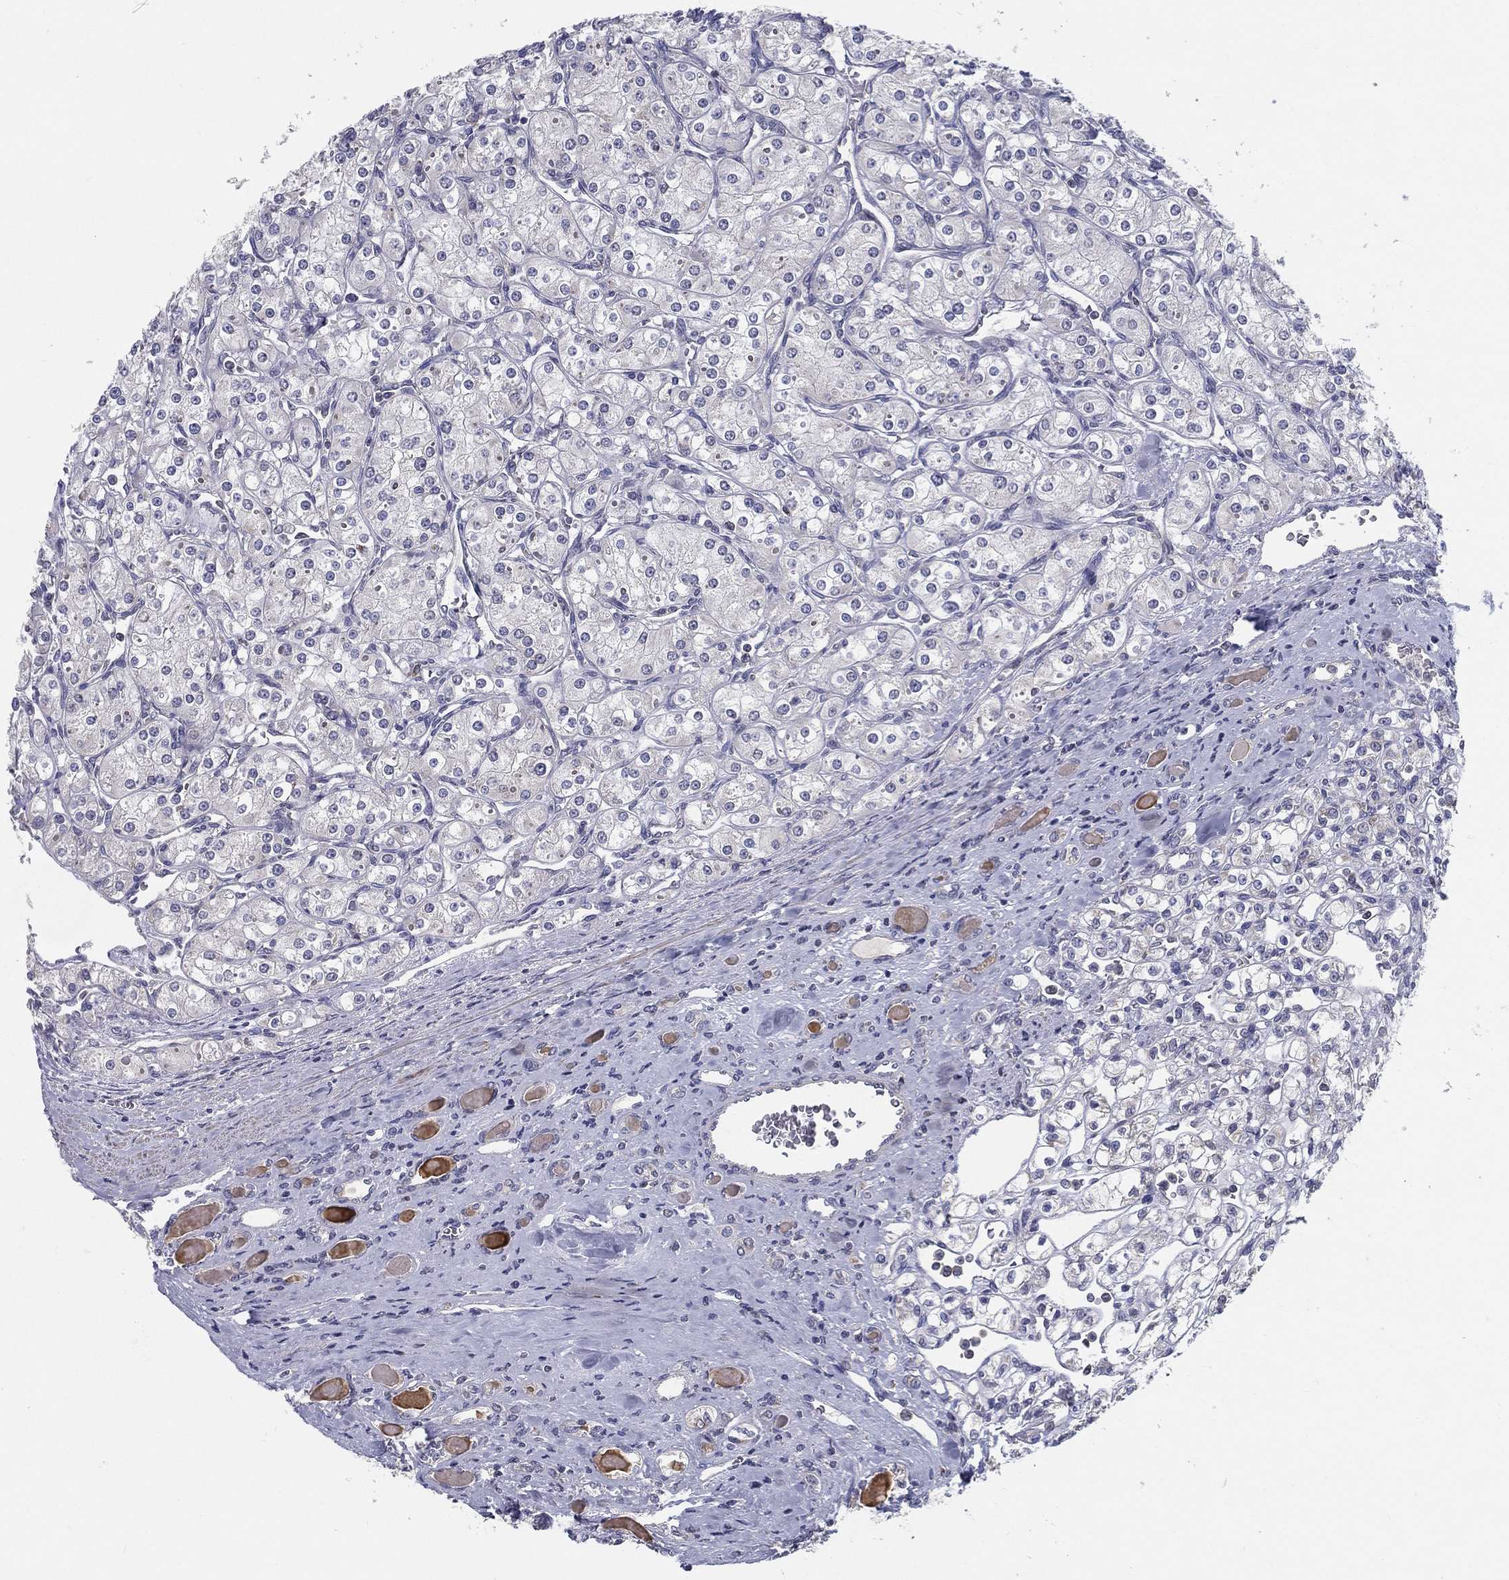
{"staining": {"intensity": "negative", "quantity": "none", "location": "none"}, "tissue": "renal cancer", "cell_type": "Tumor cells", "image_type": "cancer", "snomed": [{"axis": "morphology", "description": "Adenocarcinoma, NOS"}, {"axis": "topography", "description": "Kidney"}], "caption": "High power microscopy micrograph of an immunohistochemistry (IHC) micrograph of renal cancer, revealing no significant positivity in tumor cells.", "gene": "PCSK1", "patient": {"sex": "male", "age": 77}}